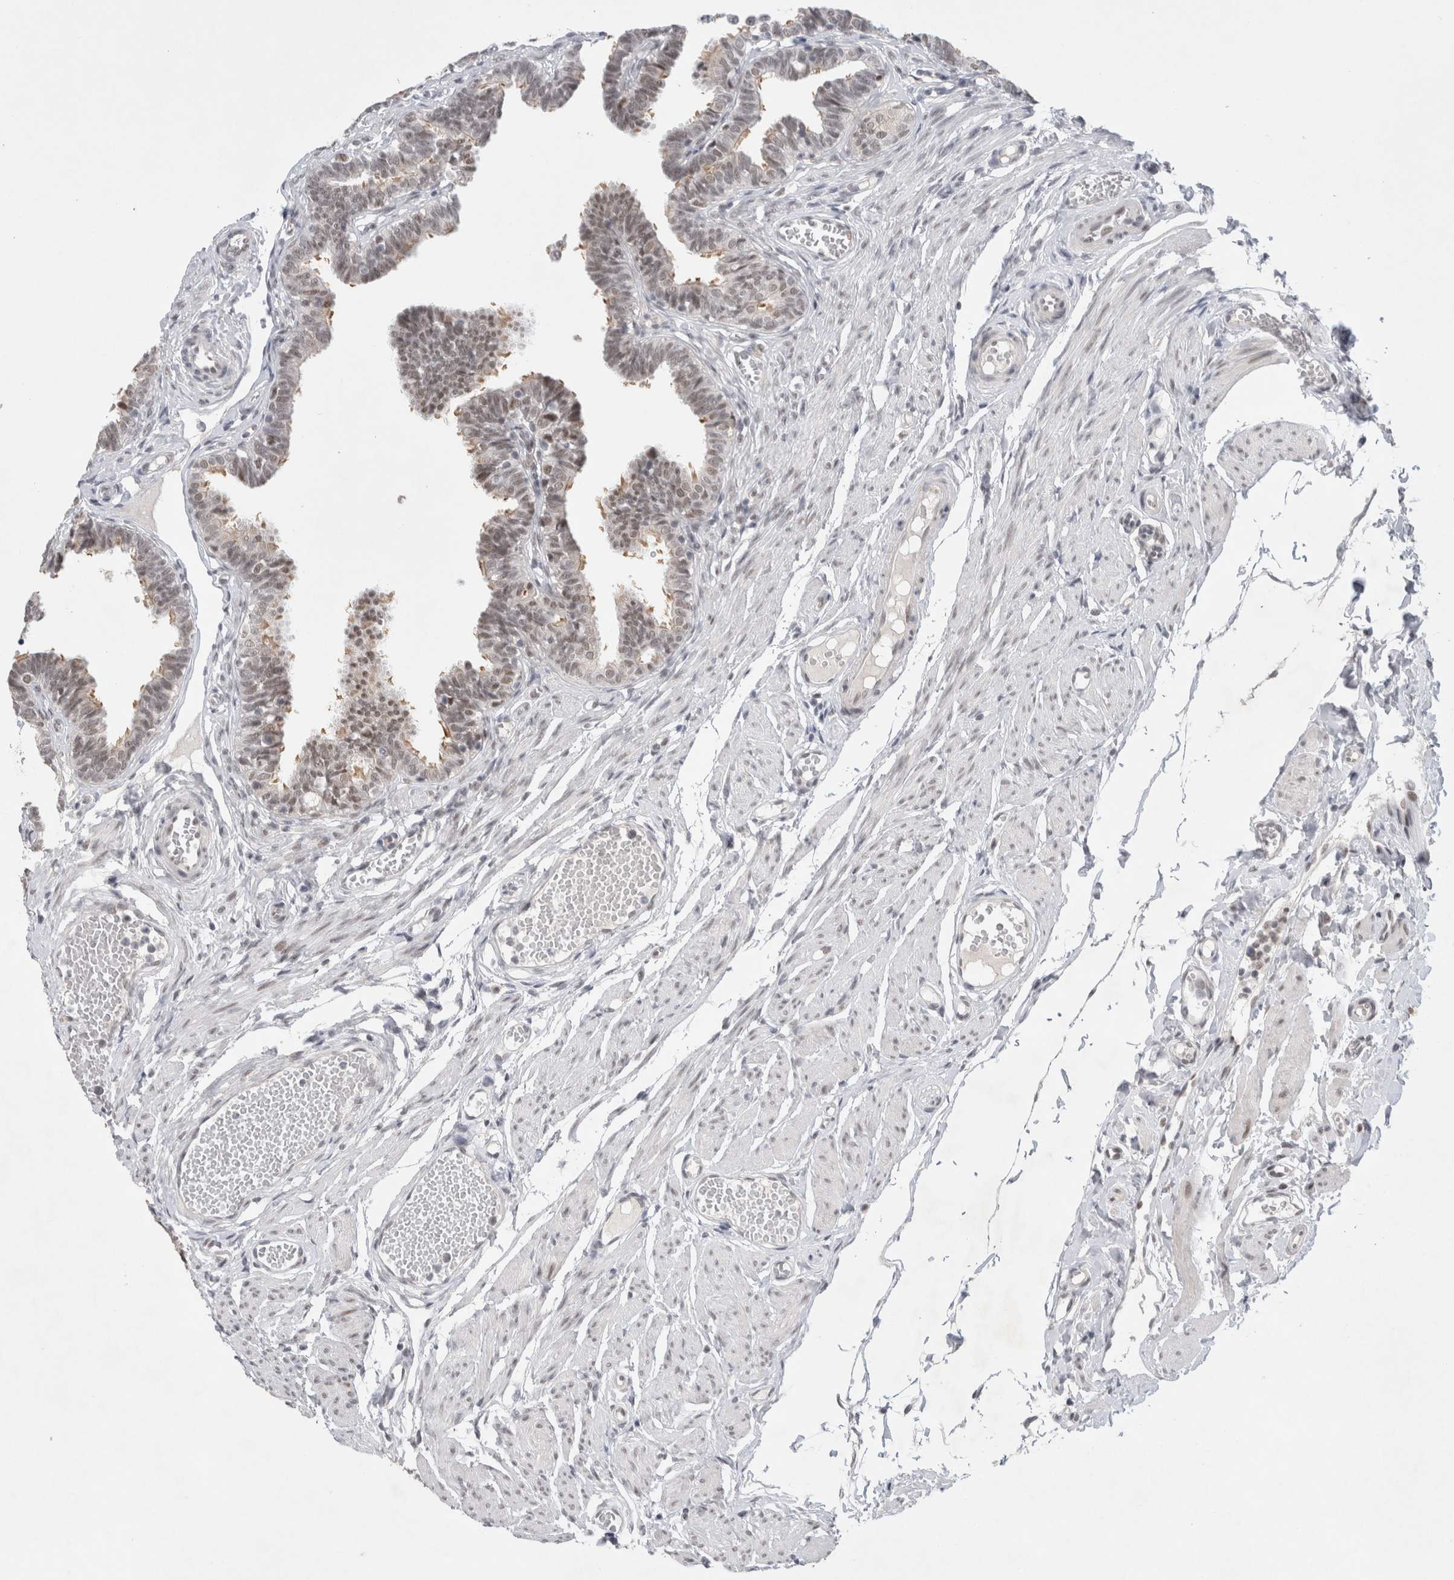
{"staining": {"intensity": "weak", "quantity": ">75%", "location": "cytoplasmic/membranous,nuclear"}, "tissue": "fallopian tube", "cell_type": "Glandular cells", "image_type": "normal", "snomed": [{"axis": "morphology", "description": "Normal tissue, NOS"}, {"axis": "topography", "description": "Fallopian tube"}, {"axis": "topography", "description": "Ovary"}], "caption": "A brown stain labels weak cytoplasmic/membranous,nuclear positivity of a protein in glandular cells of normal fallopian tube. (Stains: DAB (3,3'-diaminobenzidine) in brown, nuclei in blue, Microscopy: brightfield microscopy at high magnification).", "gene": "RECQL4", "patient": {"sex": "female", "age": 23}}